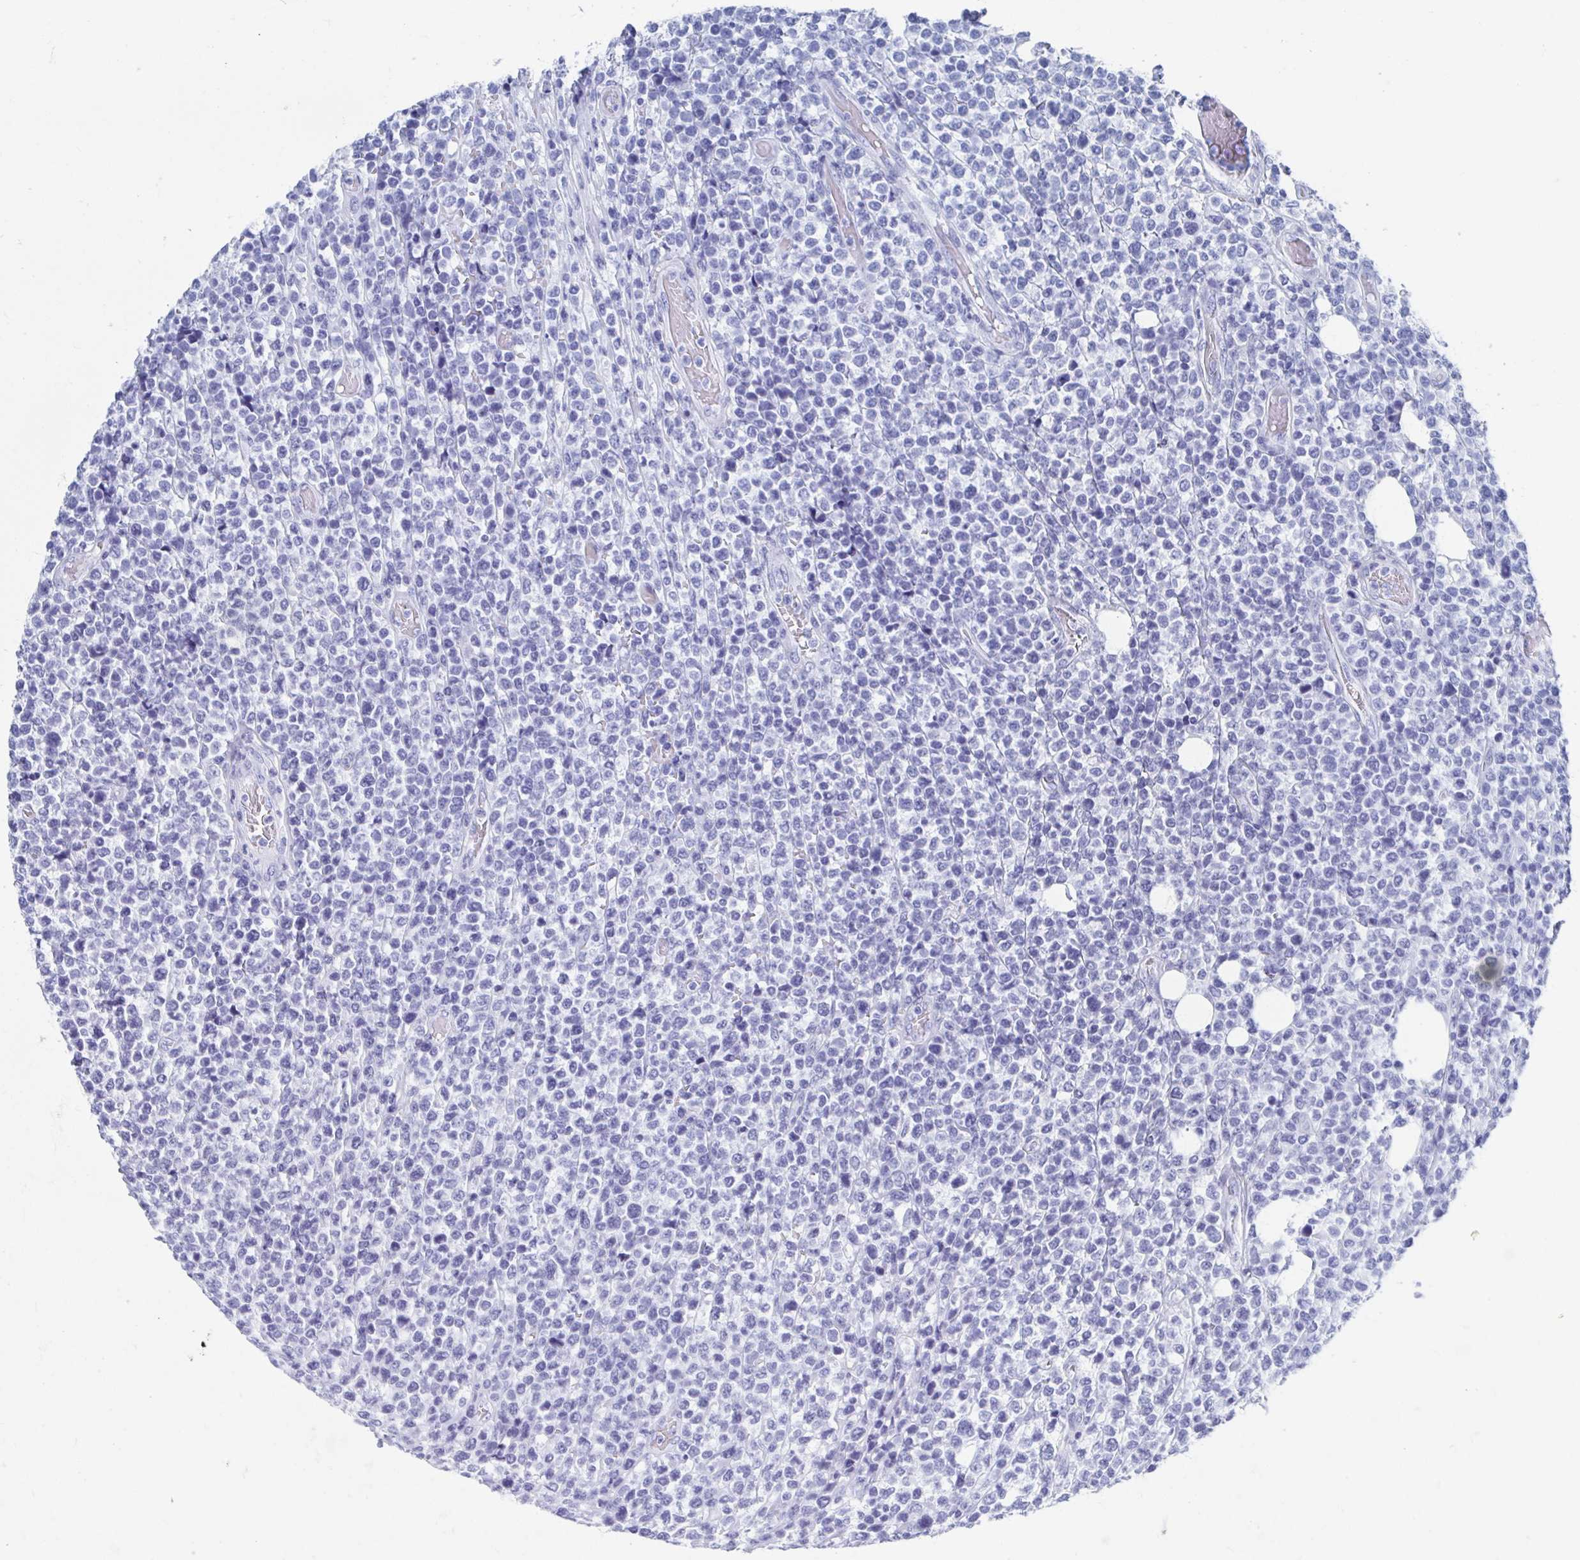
{"staining": {"intensity": "negative", "quantity": "none", "location": "none"}, "tissue": "lymphoma", "cell_type": "Tumor cells", "image_type": "cancer", "snomed": [{"axis": "morphology", "description": "Malignant lymphoma, non-Hodgkin's type, High grade"}, {"axis": "topography", "description": "Soft tissue"}], "caption": "Tumor cells show no significant protein staining in lymphoma.", "gene": "C10orf53", "patient": {"sex": "female", "age": 56}}